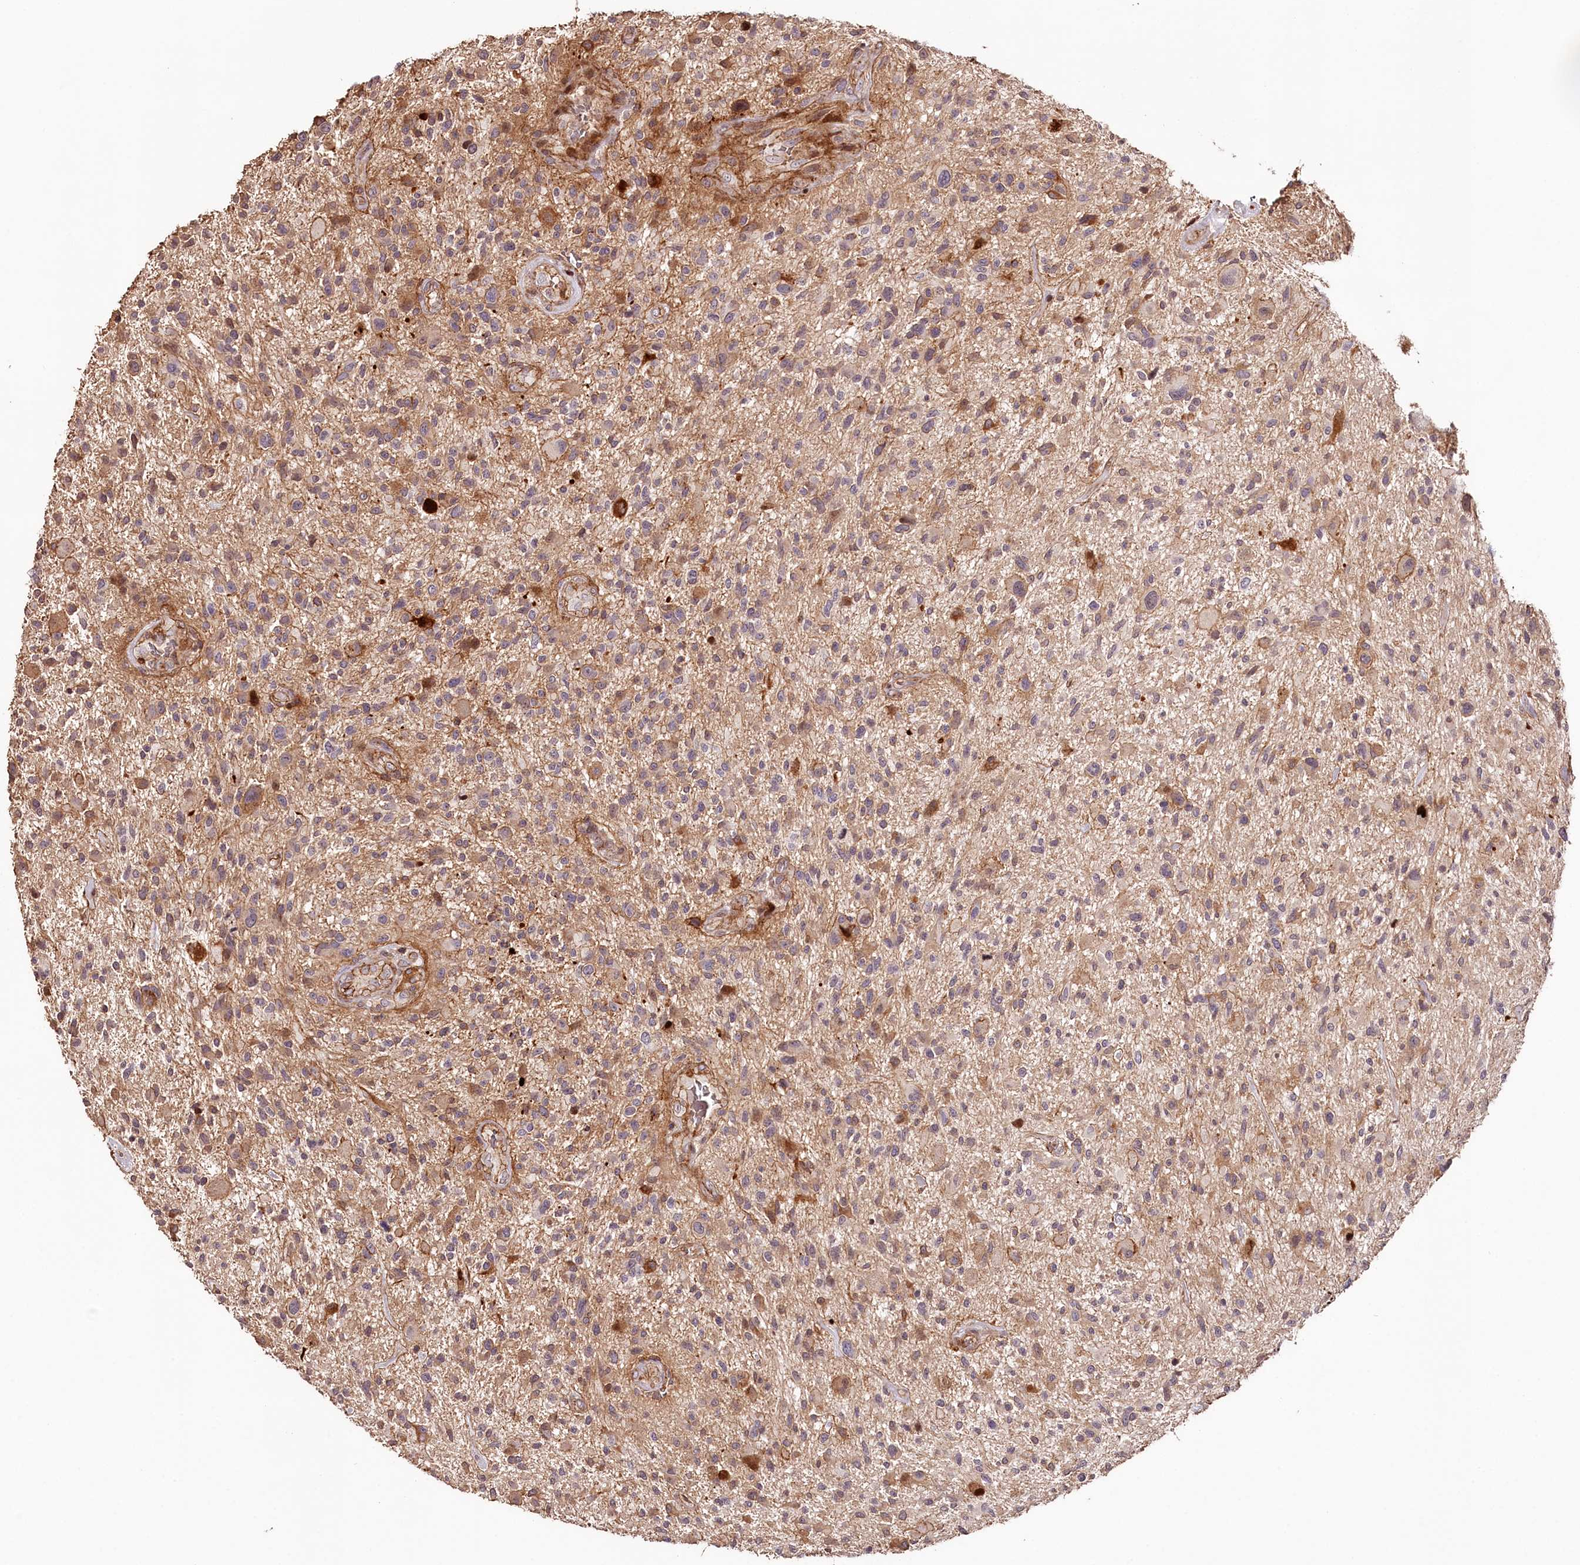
{"staining": {"intensity": "moderate", "quantity": "25%-75%", "location": "cytoplasmic/membranous"}, "tissue": "glioma", "cell_type": "Tumor cells", "image_type": "cancer", "snomed": [{"axis": "morphology", "description": "Glioma, malignant, High grade"}, {"axis": "topography", "description": "Brain"}], "caption": "Protein expression analysis of malignant high-grade glioma exhibits moderate cytoplasmic/membranous positivity in about 25%-75% of tumor cells. The staining was performed using DAB (3,3'-diaminobenzidine) to visualize the protein expression in brown, while the nuclei were stained in blue with hematoxylin (Magnification: 20x).", "gene": "KIF14", "patient": {"sex": "male", "age": 47}}